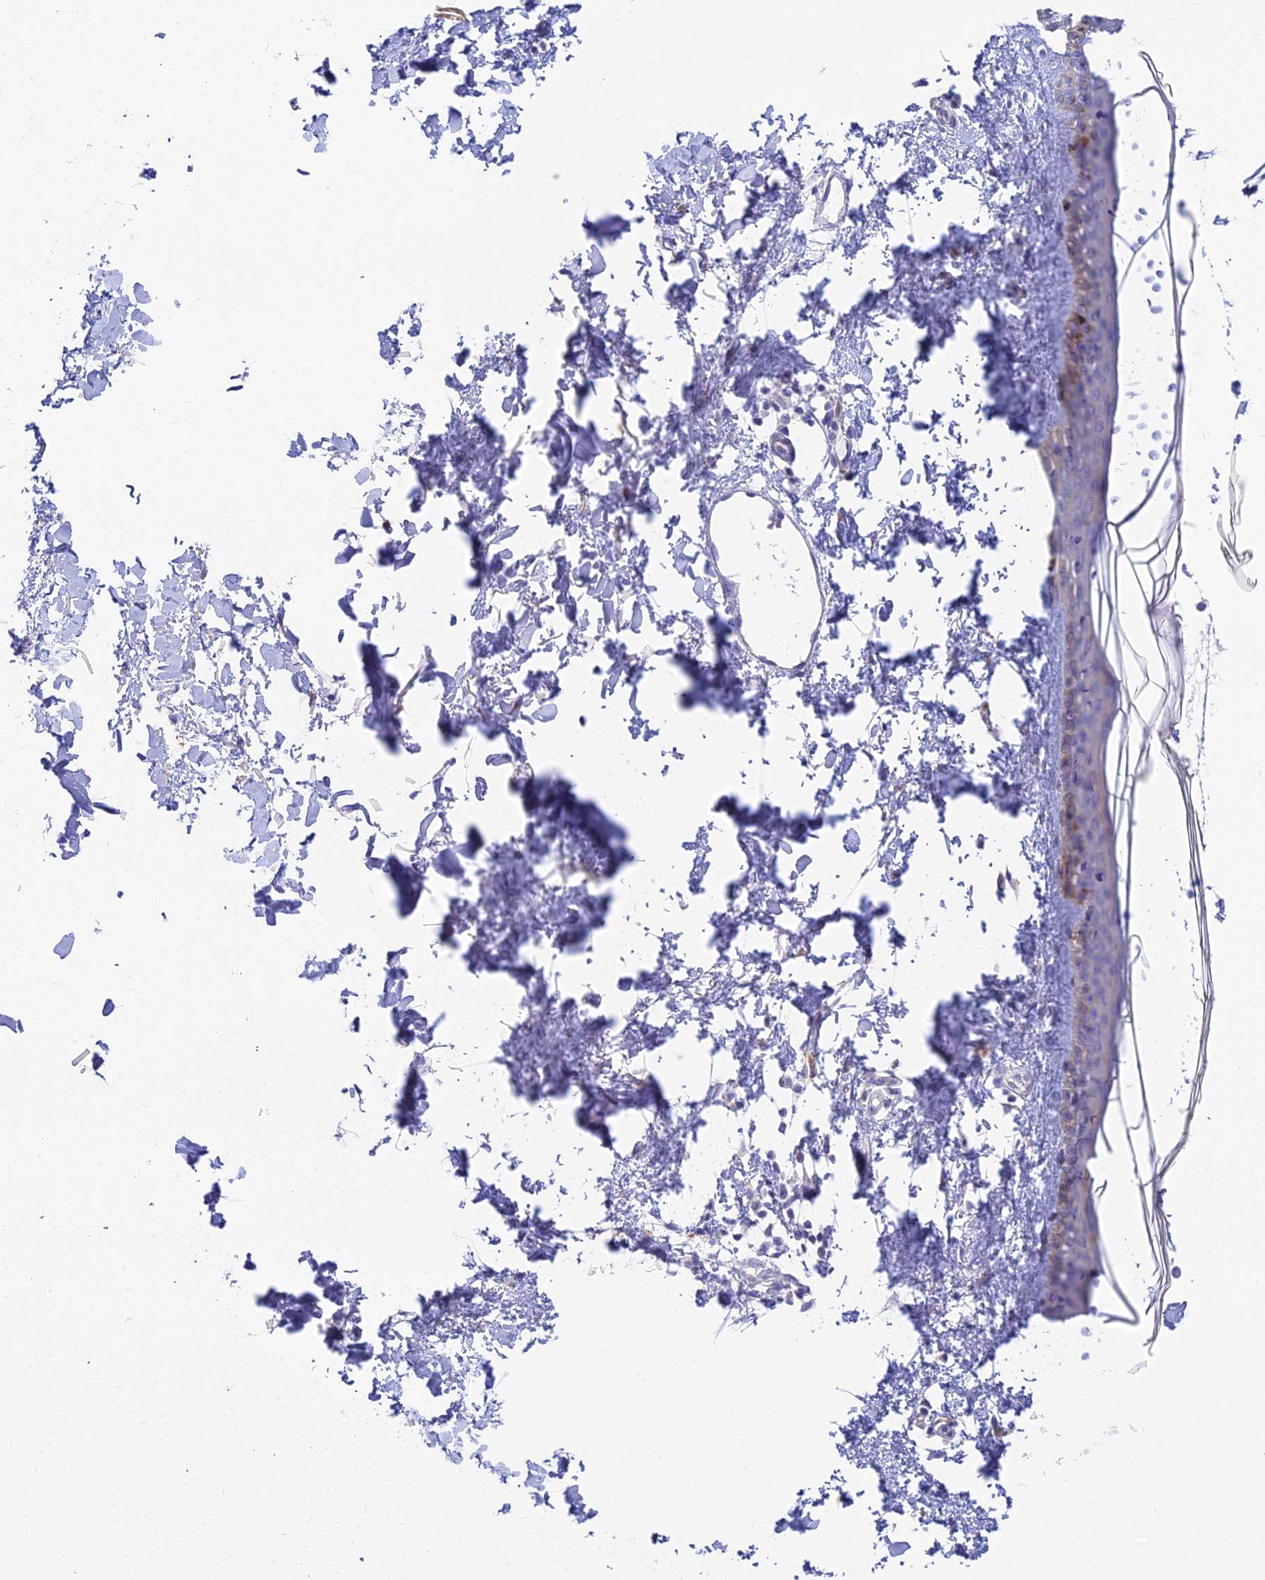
{"staining": {"intensity": "negative", "quantity": "none", "location": "none"}, "tissue": "skin", "cell_type": "Fibroblasts", "image_type": "normal", "snomed": [{"axis": "morphology", "description": "Normal tissue, NOS"}, {"axis": "topography", "description": "Skin"}], "caption": "IHC histopathology image of unremarkable skin: human skin stained with DAB demonstrates no significant protein expression in fibroblasts. The staining is performed using DAB brown chromogen with nuclei counter-stained in using hematoxylin.", "gene": "ZNF564", "patient": {"sex": "female", "age": 58}}